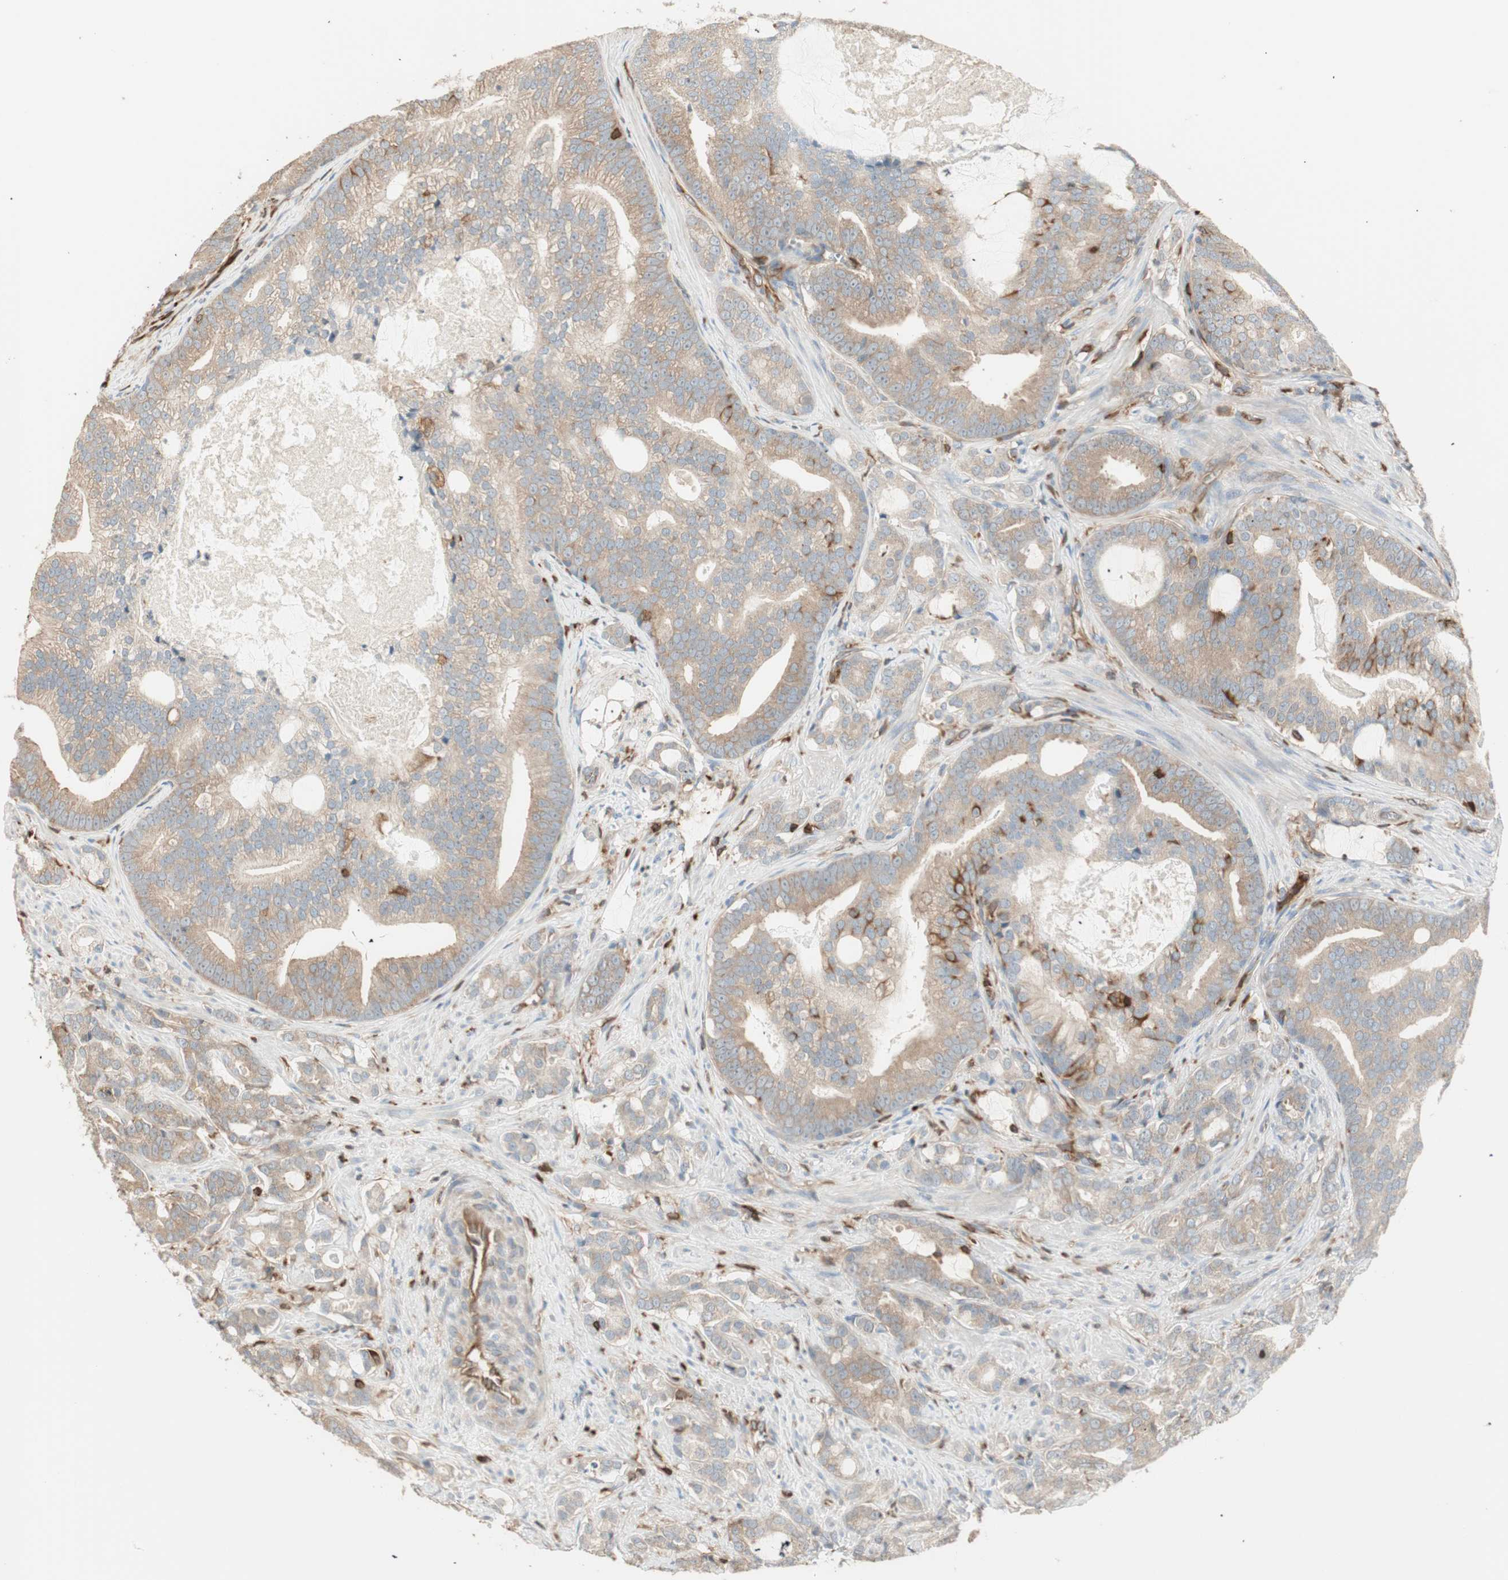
{"staining": {"intensity": "weak", "quantity": ">75%", "location": "cytoplasmic/membranous"}, "tissue": "prostate cancer", "cell_type": "Tumor cells", "image_type": "cancer", "snomed": [{"axis": "morphology", "description": "Adenocarcinoma, Low grade"}, {"axis": "topography", "description": "Prostate"}], "caption": "Prostate low-grade adenocarcinoma stained for a protein shows weak cytoplasmic/membranous positivity in tumor cells. Using DAB (brown) and hematoxylin (blue) stains, captured at high magnification using brightfield microscopy.", "gene": "CRLF3", "patient": {"sex": "male", "age": 58}}